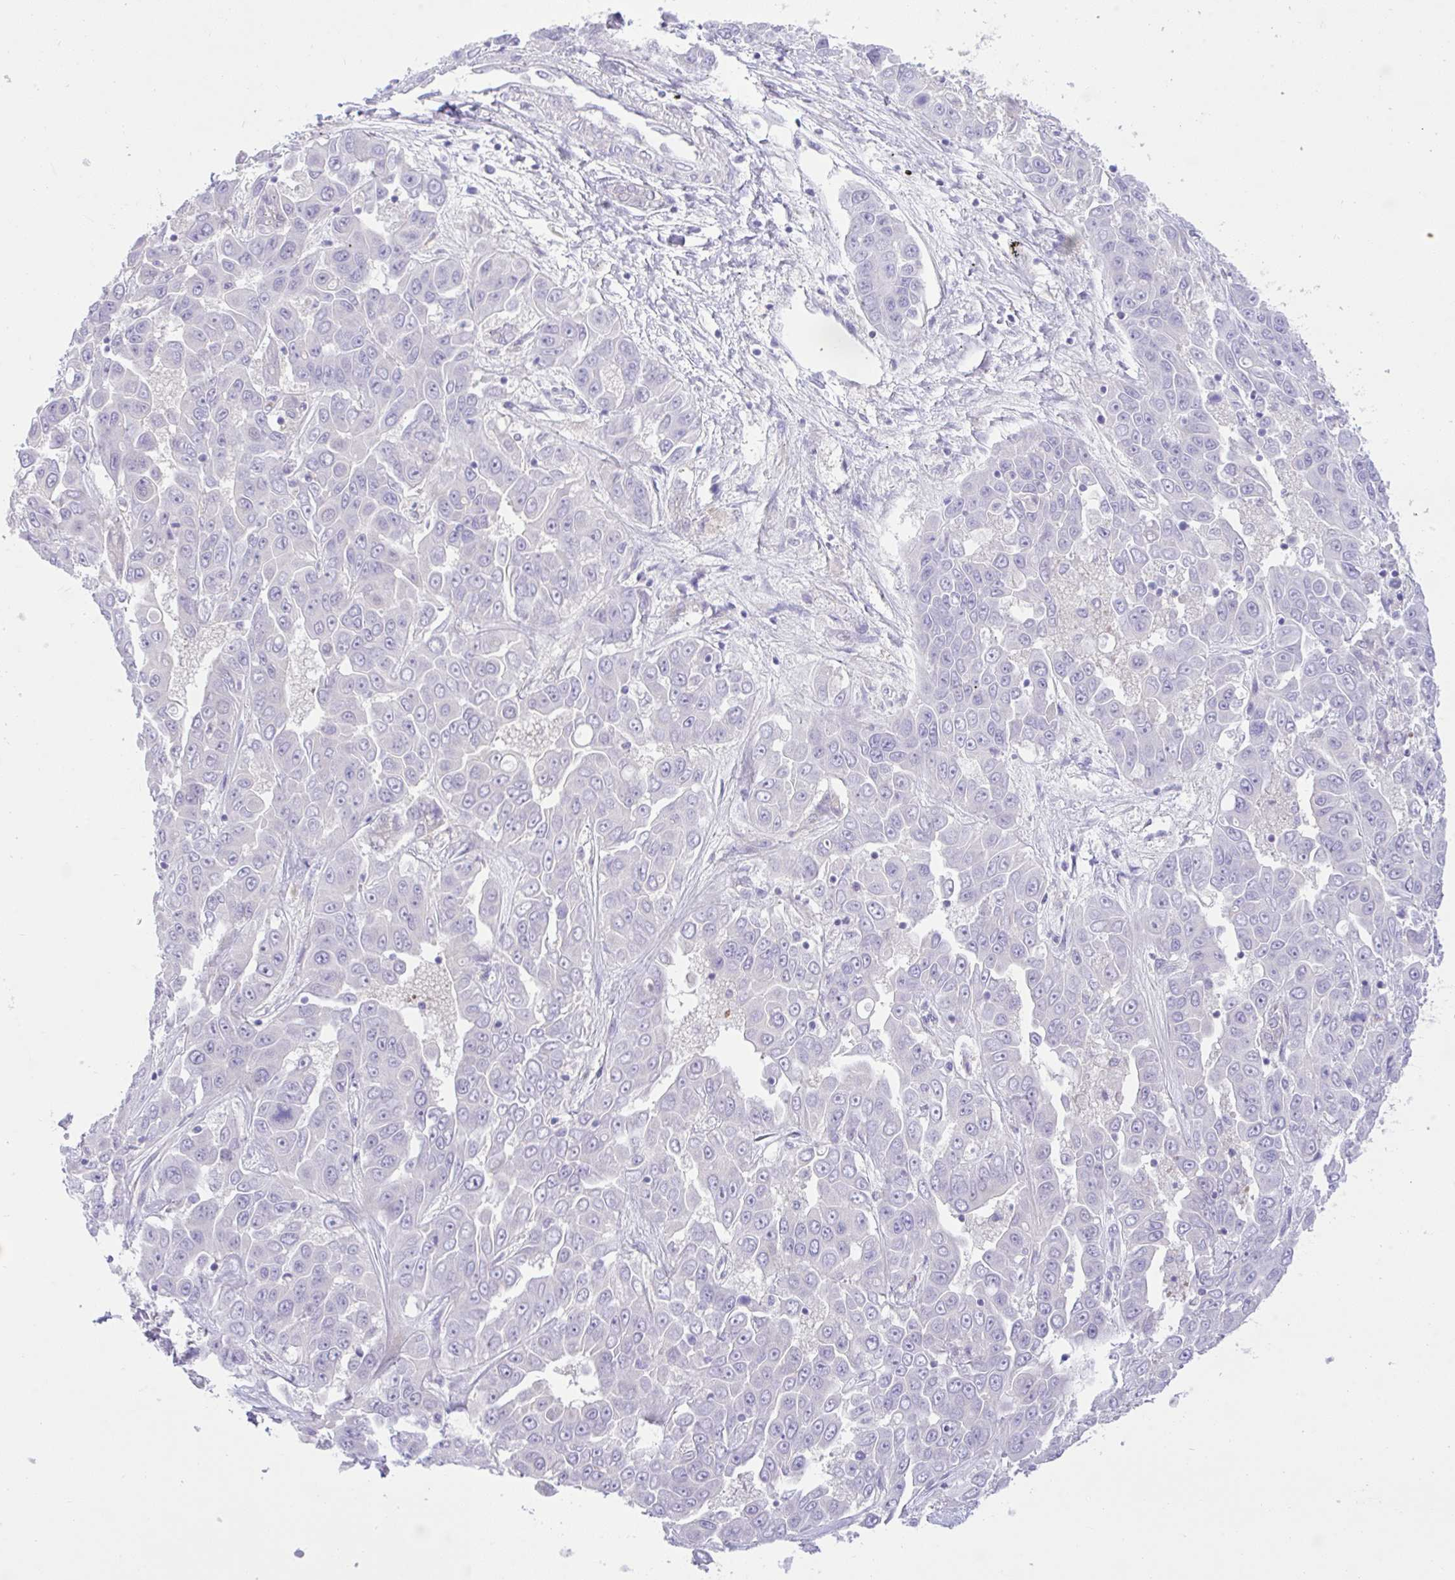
{"staining": {"intensity": "negative", "quantity": "none", "location": "none"}, "tissue": "liver cancer", "cell_type": "Tumor cells", "image_type": "cancer", "snomed": [{"axis": "morphology", "description": "Cholangiocarcinoma"}, {"axis": "topography", "description": "Liver"}], "caption": "Liver cancer stained for a protein using immunohistochemistry demonstrates no staining tumor cells.", "gene": "ZNF101", "patient": {"sex": "female", "age": 52}}